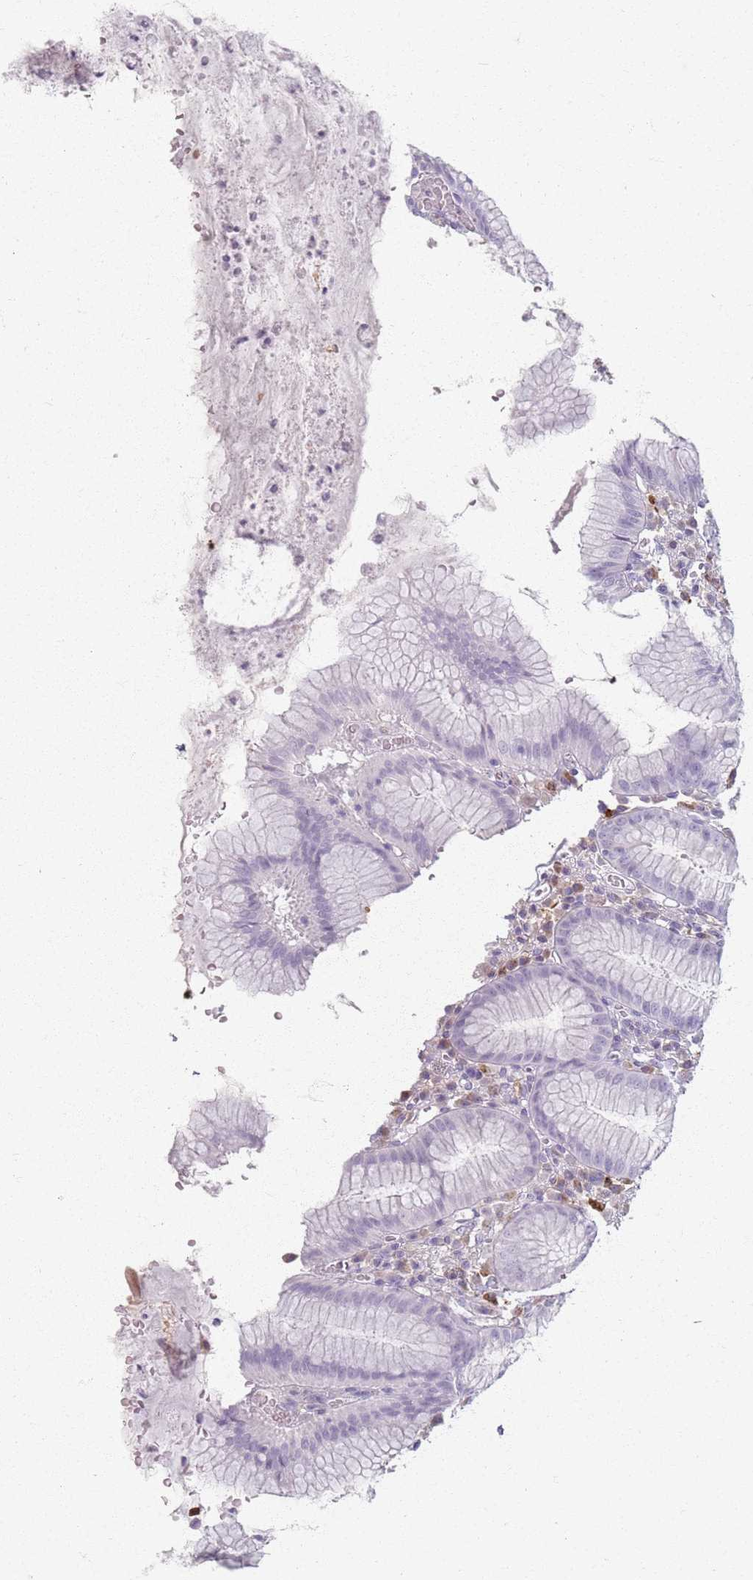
{"staining": {"intensity": "negative", "quantity": "none", "location": "none"}, "tissue": "stomach", "cell_type": "Glandular cells", "image_type": "normal", "snomed": [{"axis": "morphology", "description": "Normal tissue, NOS"}, {"axis": "topography", "description": "Stomach"}], "caption": "Immunohistochemical staining of unremarkable stomach reveals no significant positivity in glandular cells. (DAB (3,3'-diaminobenzidine) immunohistochemistry visualized using brightfield microscopy, high magnification).", "gene": "GDPGP1", "patient": {"sex": "male", "age": 55}}